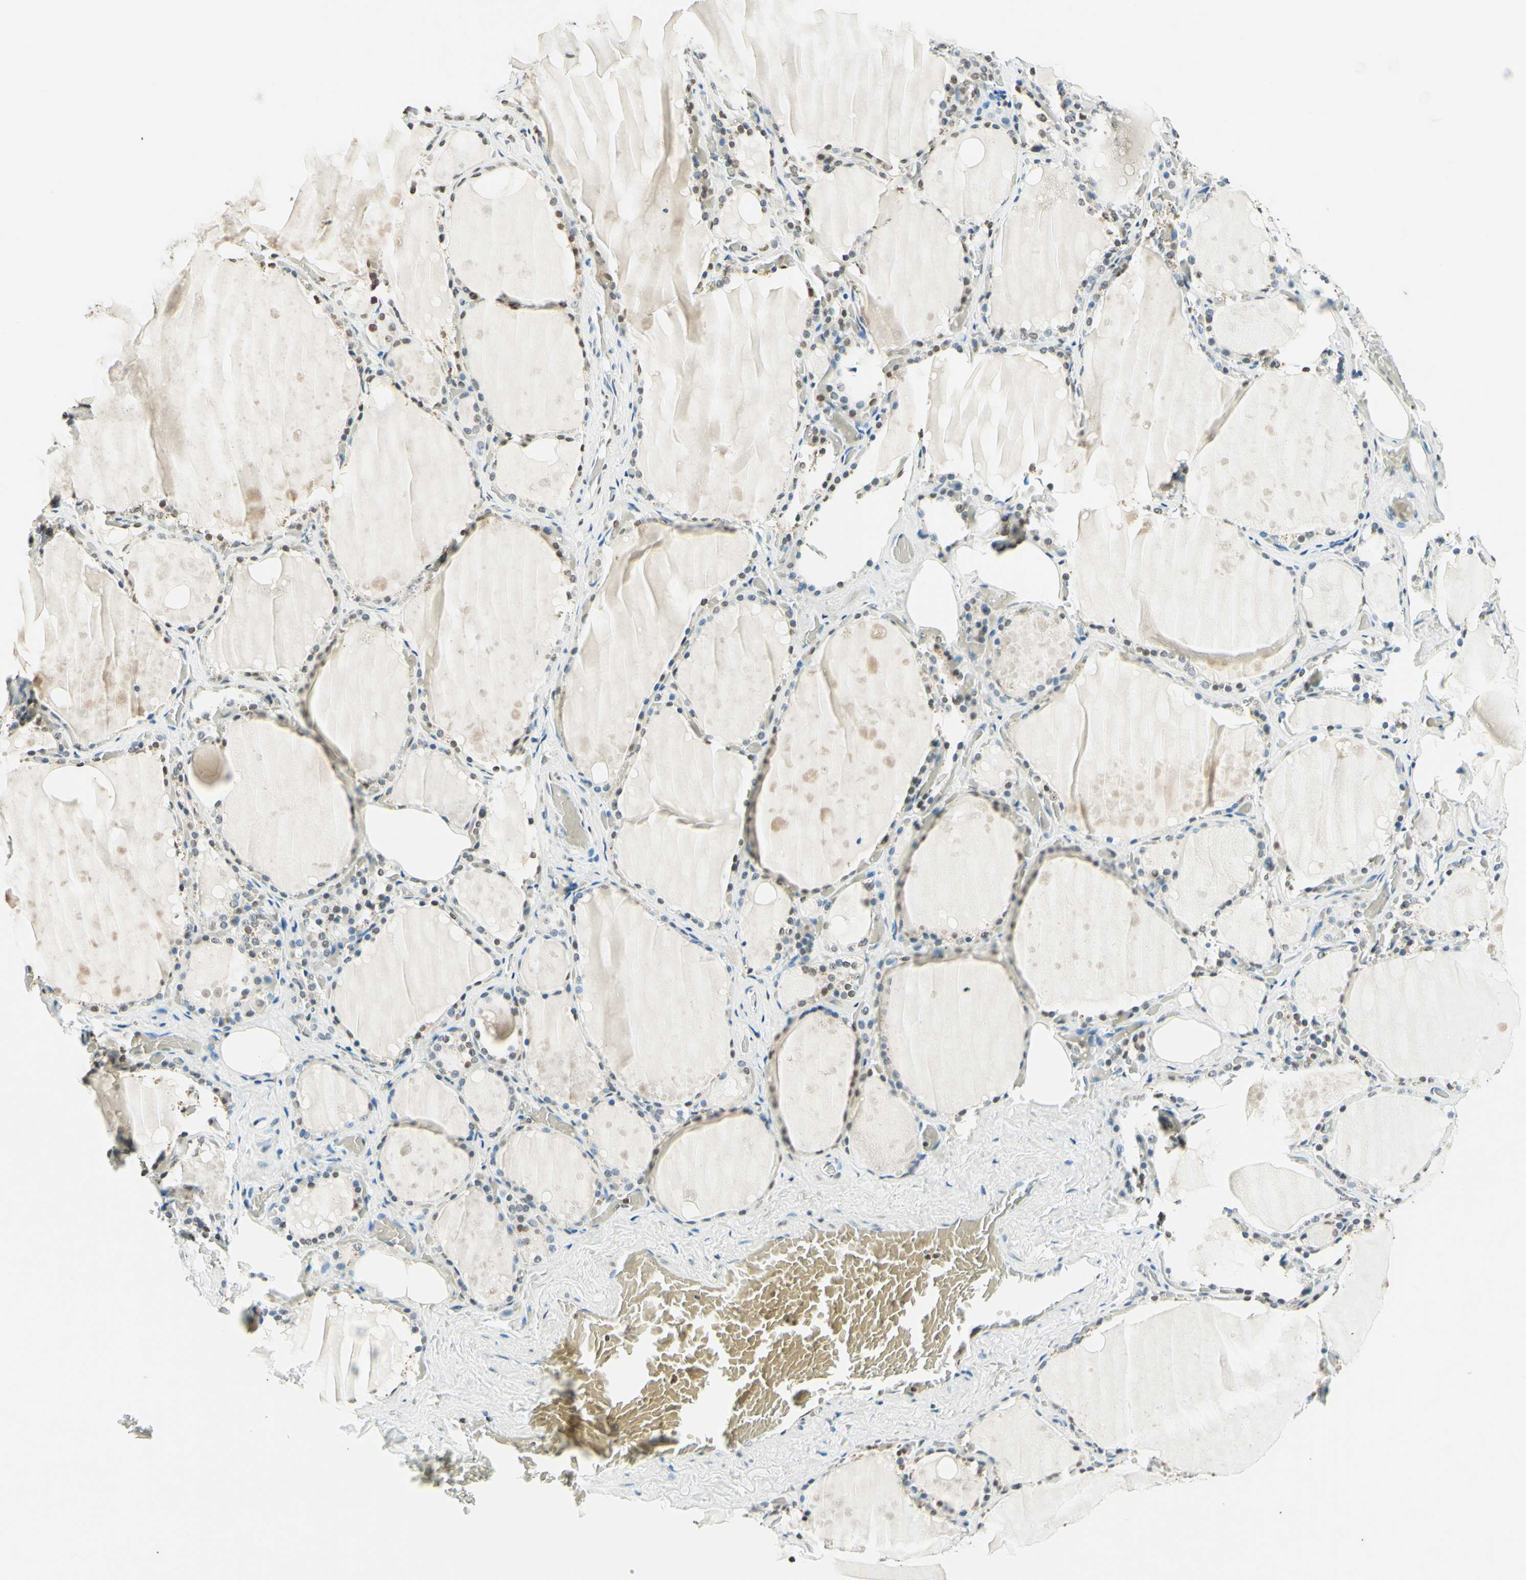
{"staining": {"intensity": "weak", "quantity": "25%-75%", "location": "nuclear"}, "tissue": "thyroid gland", "cell_type": "Glandular cells", "image_type": "normal", "snomed": [{"axis": "morphology", "description": "Normal tissue, NOS"}, {"axis": "topography", "description": "Thyroid gland"}], "caption": "Protein positivity by immunohistochemistry displays weak nuclear staining in approximately 25%-75% of glandular cells in normal thyroid gland. (DAB = brown stain, brightfield microscopy at high magnification).", "gene": "MSH2", "patient": {"sex": "male", "age": 61}}